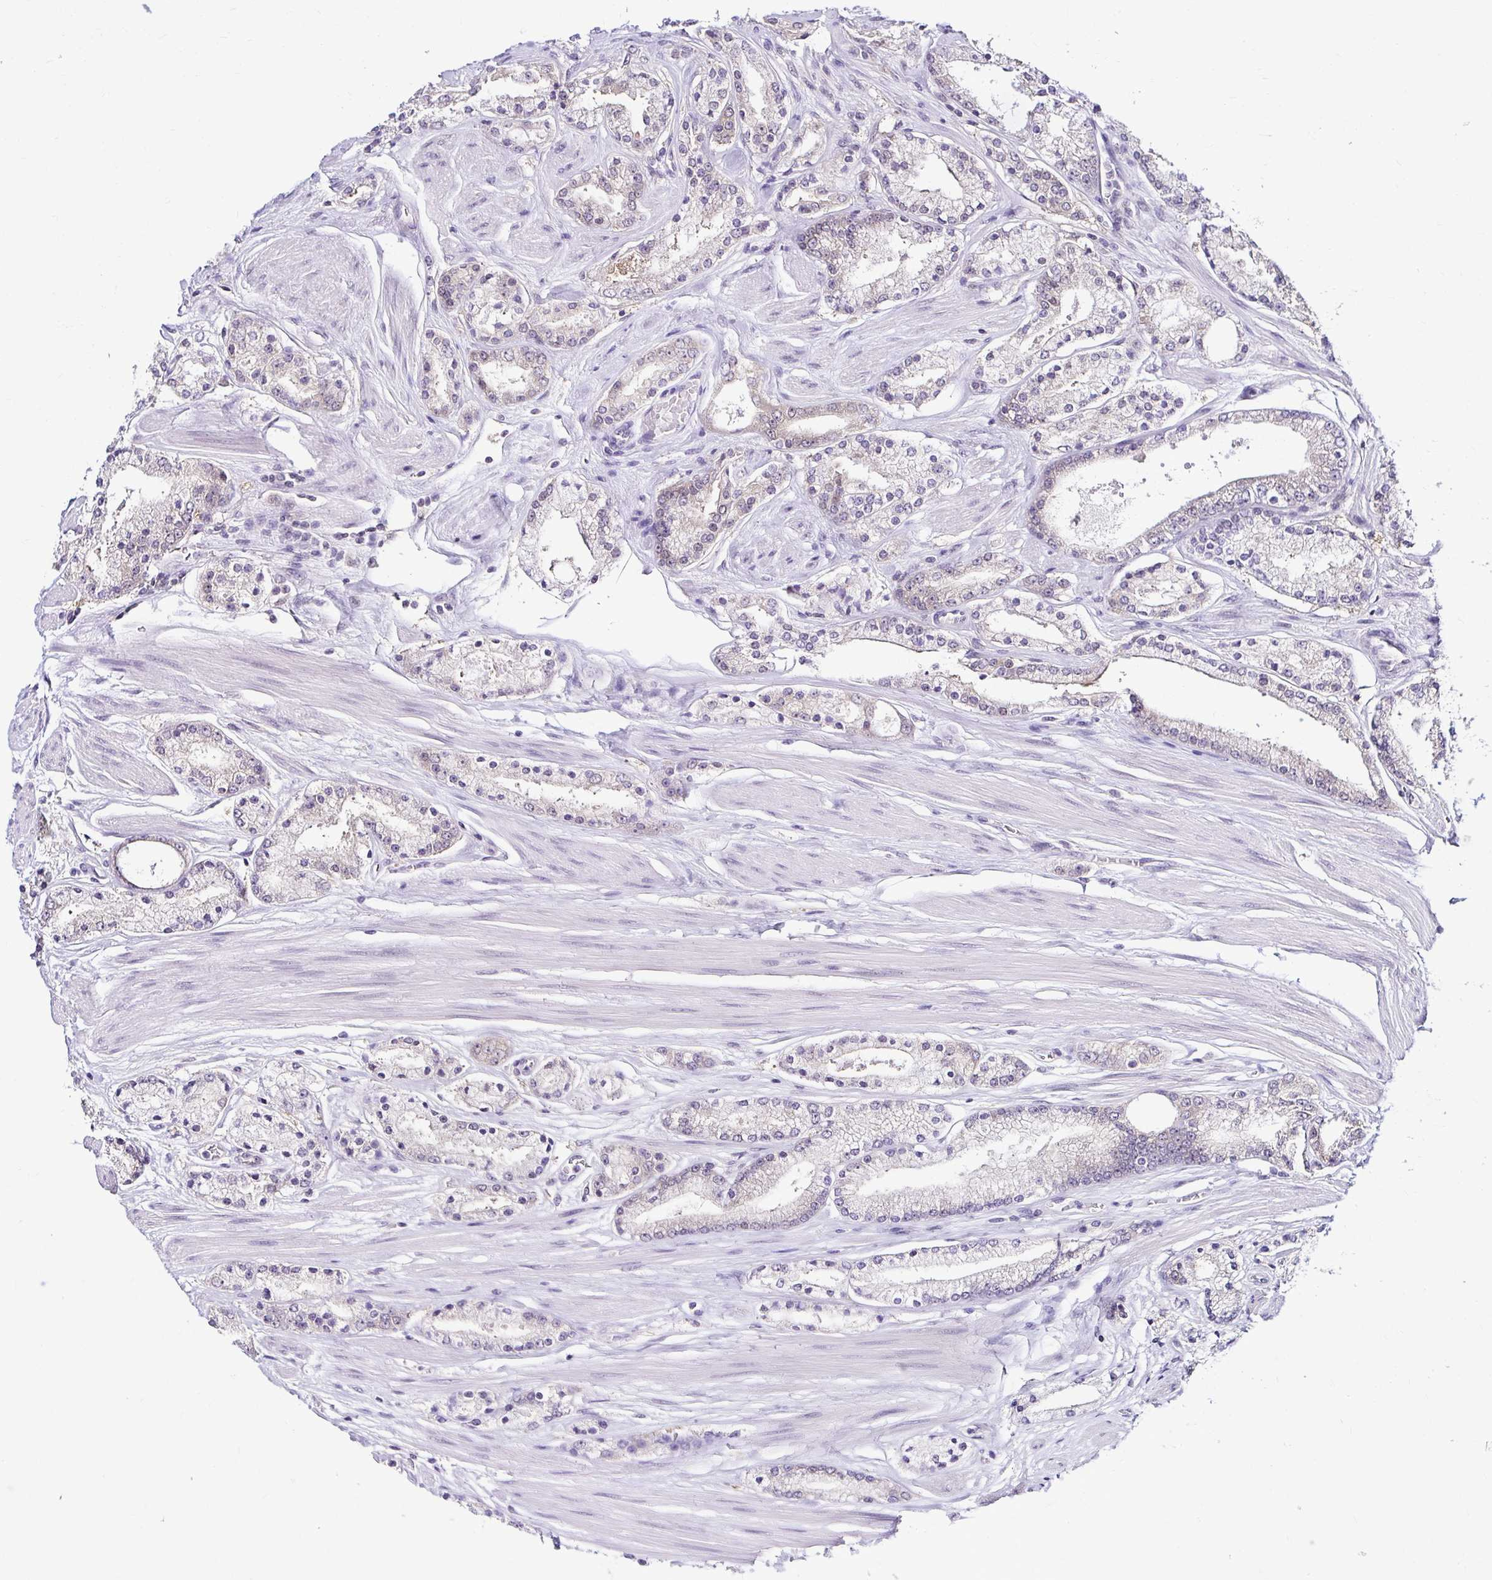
{"staining": {"intensity": "negative", "quantity": "none", "location": "none"}, "tissue": "prostate cancer", "cell_type": "Tumor cells", "image_type": "cancer", "snomed": [{"axis": "morphology", "description": "Adenocarcinoma, High grade"}, {"axis": "topography", "description": "Prostate"}], "caption": "A photomicrograph of prostate cancer stained for a protein exhibits no brown staining in tumor cells. (DAB (3,3'-diaminobenzidine) IHC with hematoxylin counter stain).", "gene": "PSMD3", "patient": {"sex": "male", "age": 63}}